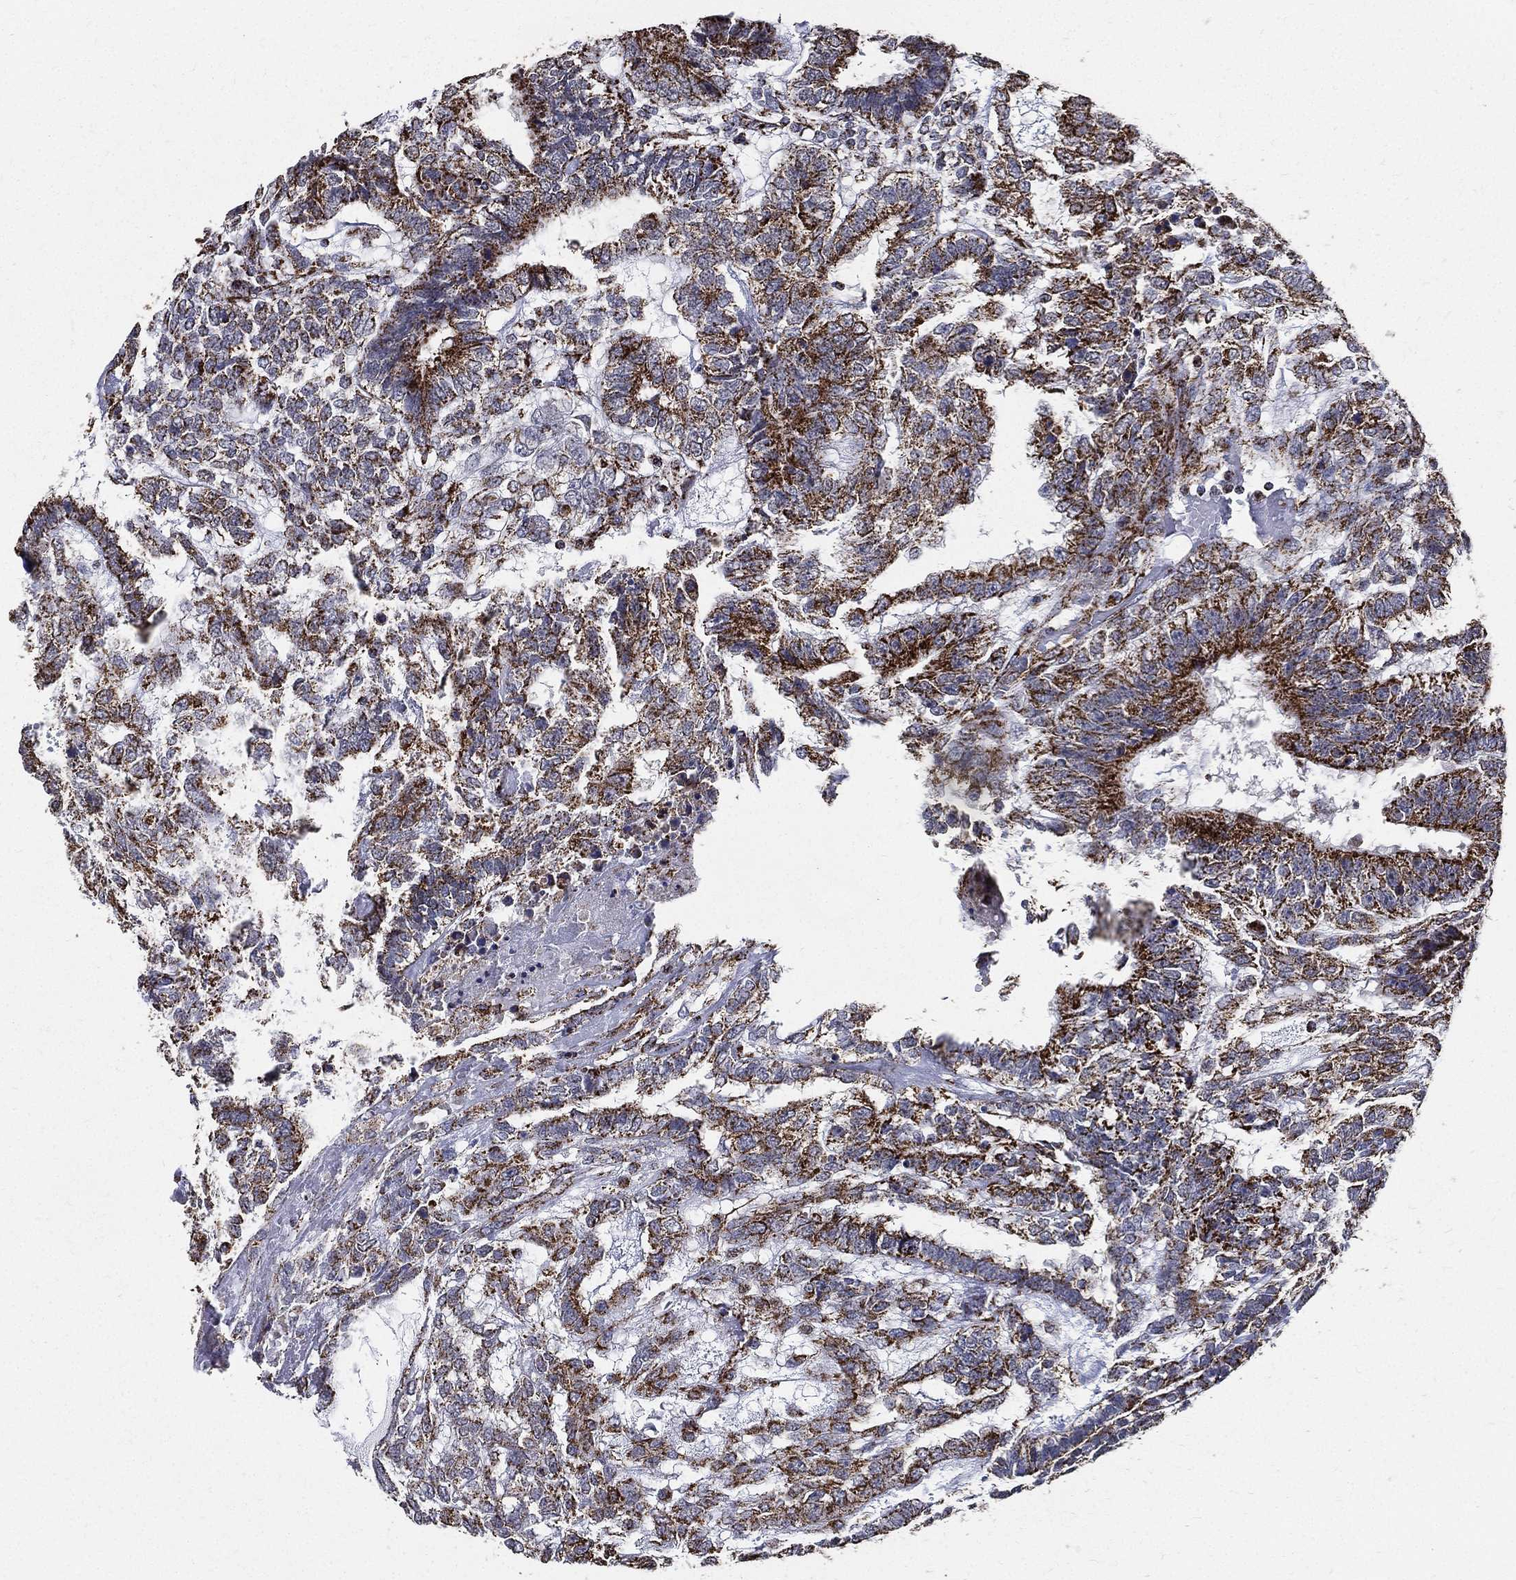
{"staining": {"intensity": "strong", "quantity": "25%-75%", "location": "cytoplasmic/membranous"}, "tissue": "testis cancer", "cell_type": "Tumor cells", "image_type": "cancer", "snomed": [{"axis": "morphology", "description": "Seminoma, NOS"}, {"axis": "morphology", "description": "Carcinoma, Embryonal, NOS"}, {"axis": "topography", "description": "Testis"}], "caption": "Brown immunohistochemical staining in testis cancer (seminoma) reveals strong cytoplasmic/membranous expression in about 25%-75% of tumor cells. The staining was performed using DAB (3,3'-diaminobenzidine) to visualize the protein expression in brown, while the nuclei were stained in blue with hematoxylin (Magnification: 20x).", "gene": "NDUFAB1", "patient": {"sex": "male", "age": 41}}